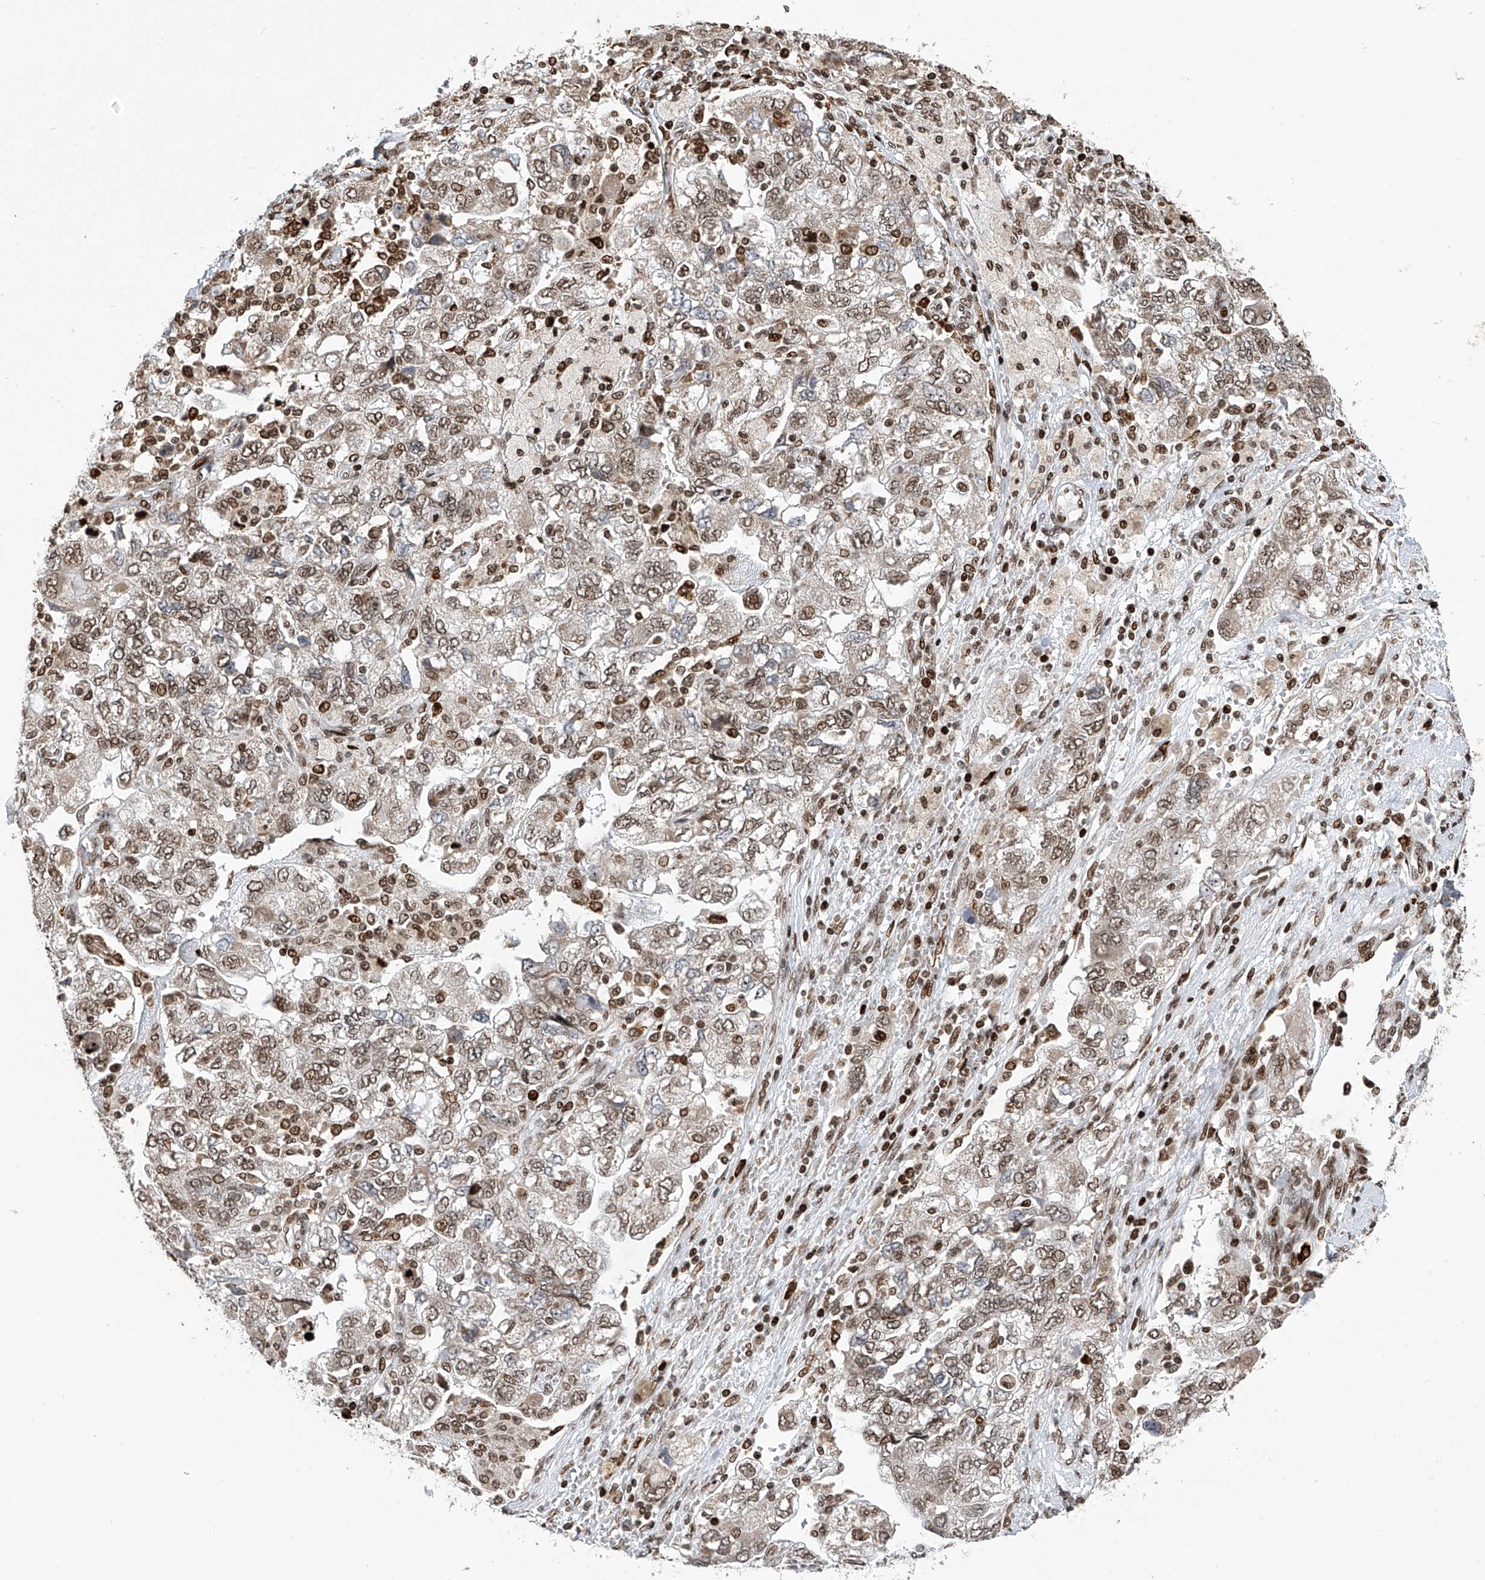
{"staining": {"intensity": "moderate", "quantity": "25%-75%", "location": "nuclear"}, "tissue": "ovarian cancer", "cell_type": "Tumor cells", "image_type": "cancer", "snomed": [{"axis": "morphology", "description": "Carcinoma, NOS"}, {"axis": "morphology", "description": "Cystadenocarcinoma, serous, NOS"}, {"axis": "topography", "description": "Ovary"}], "caption": "Immunohistochemical staining of ovarian cancer demonstrates moderate nuclear protein staining in approximately 25%-75% of tumor cells. (brown staining indicates protein expression, while blue staining denotes nuclei).", "gene": "PAK1IP1", "patient": {"sex": "female", "age": 69}}